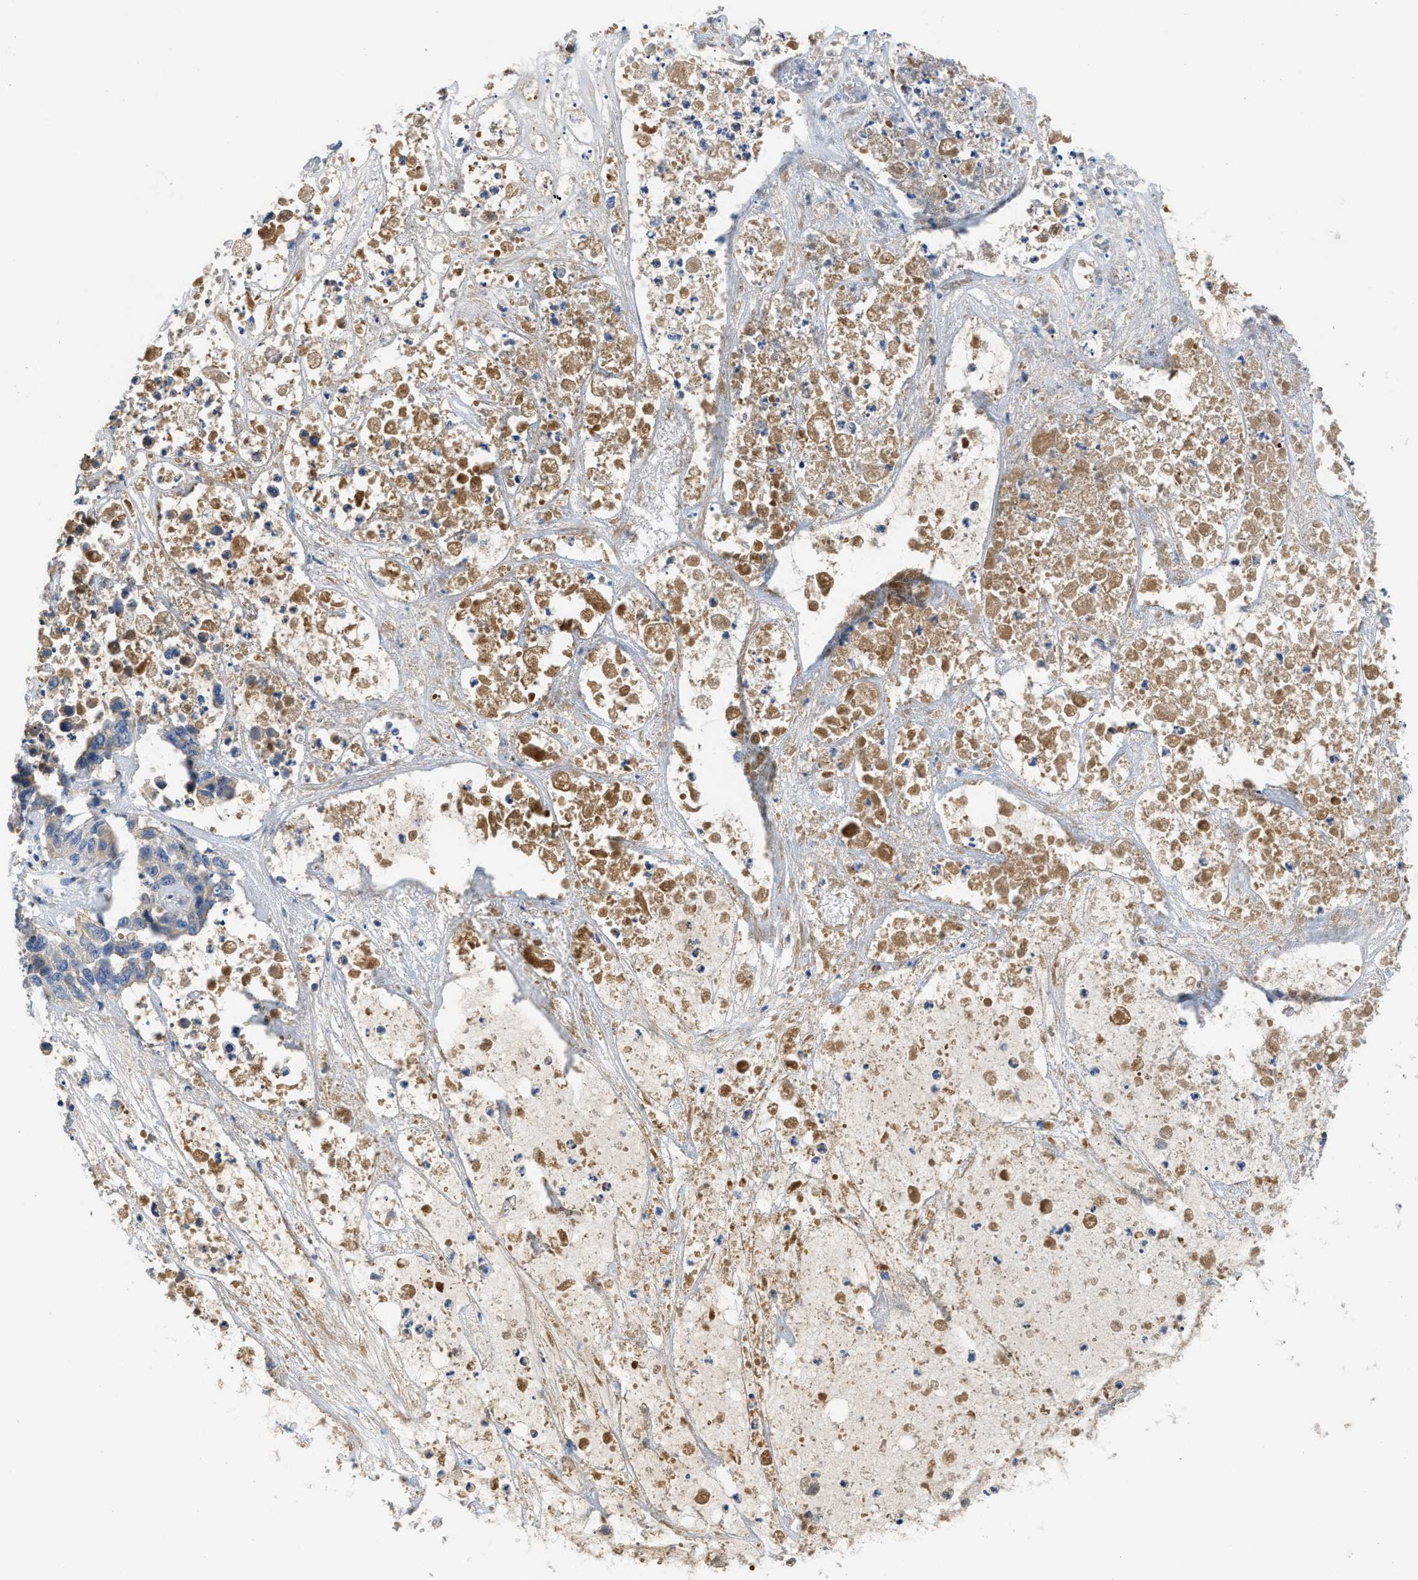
{"staining": {"intensity": "negative", "quantity": "none", "location": "none"}, "tissue": "pancreatic cancer", "cell_type": "Tumor cells", "image_type": "cancer", "snomed": [{"axis": "morphology", "description": "Adenocarcinoma, NOS"}, {"axis": "topography", "description": "Pancreas"}], "caption": "Immunohistochemistry photomicrograph of neoplastic tissue: pancreatic adenocarcinoma stained with DAB (3,3'-diaminobenzidine) reveals no significant protein expression in tumor cells. Nuclei are stained in blue.", "gene": "C1S", "patient": {"sex": "female", "age": 78}}